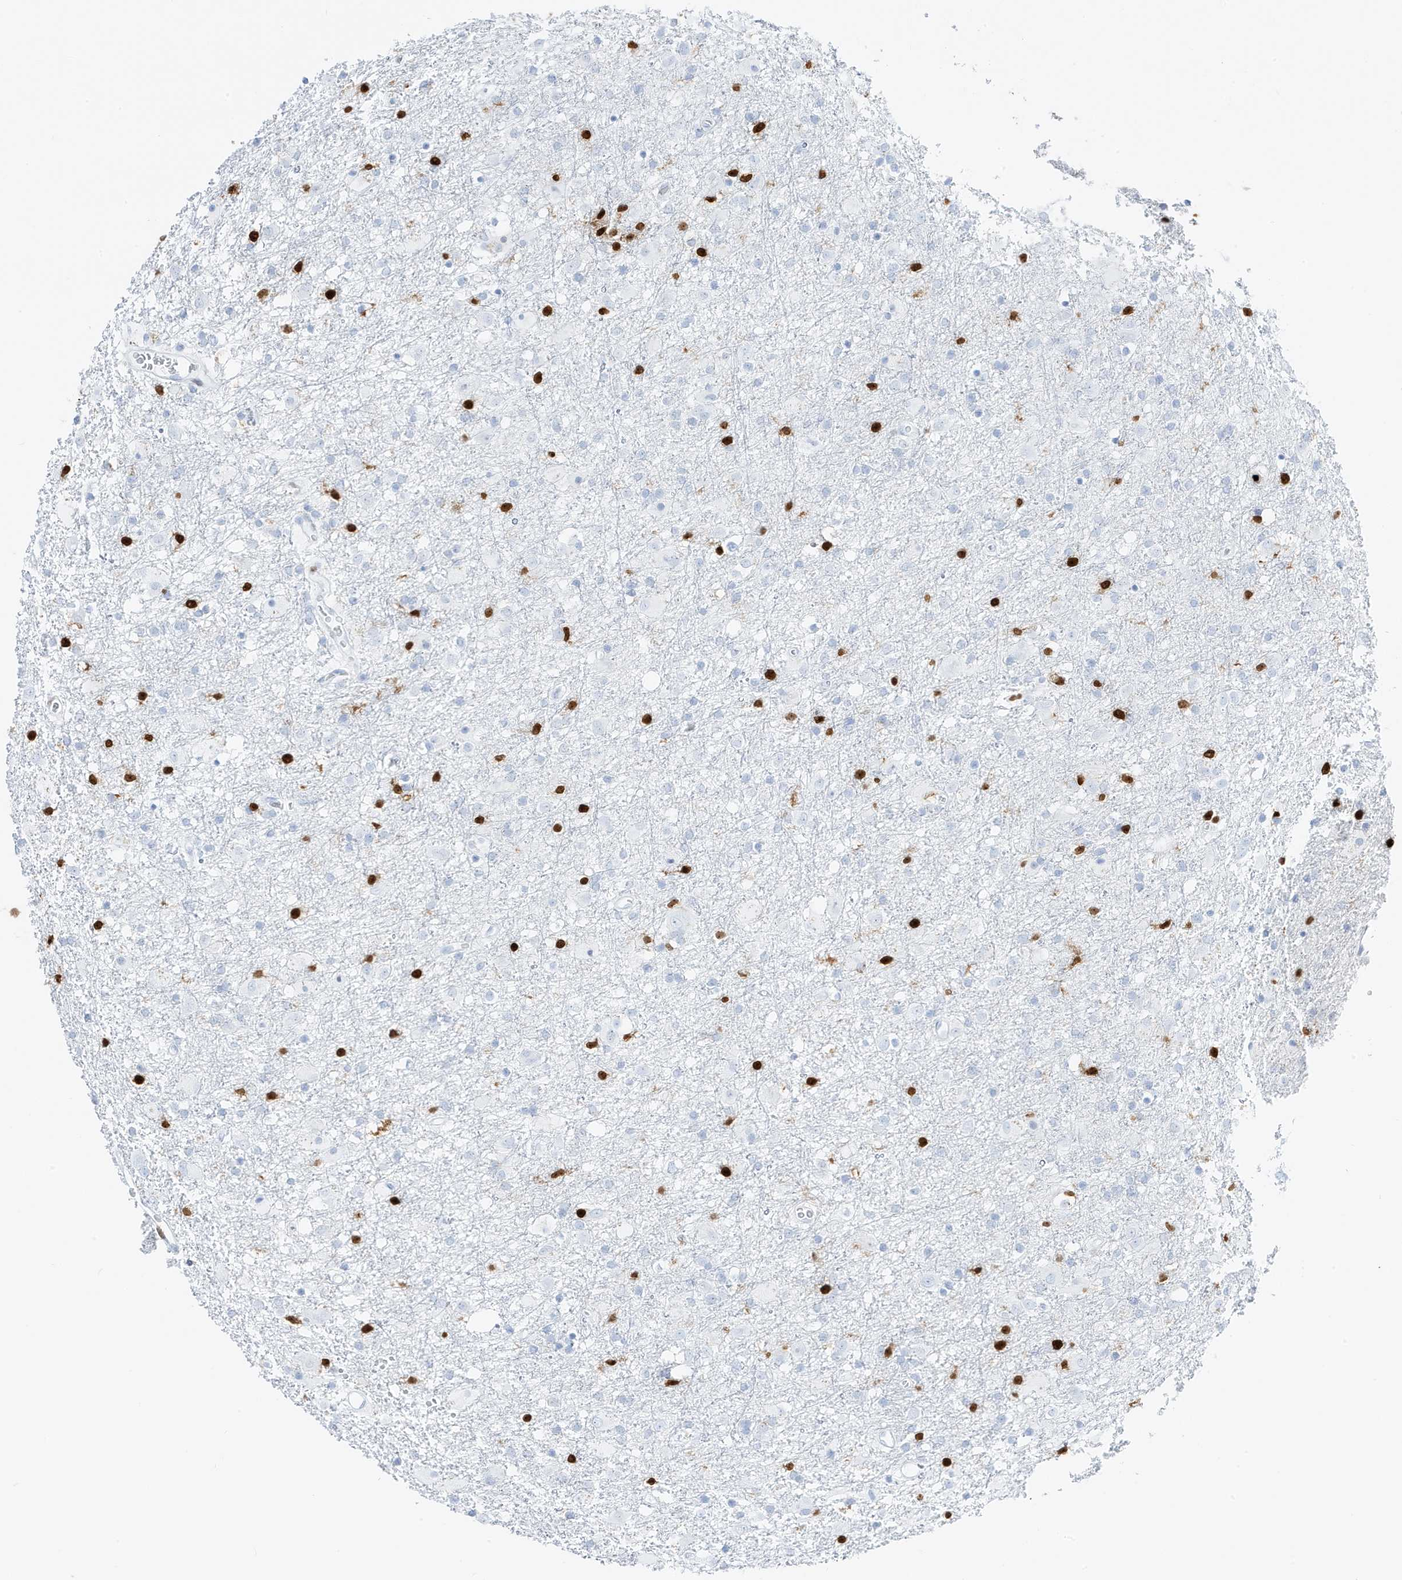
{"staining": {"intensity": "negative", "quantity": "none", "location": "none"}, "tissue": "glioma", "cell_type": "Tumor cells", "image_type": "cancer", "snomed": [{"axis": "morphology", "description": "Glioma, malignant, Low grade"}, {"axis": "topography", "description": "Brain"}], "caption": "Tumor cells show no significant protein positivity in low-grade glioma (malignant).", "gene": "MNDA", "patient": {"sex": "male", "age": 65}}